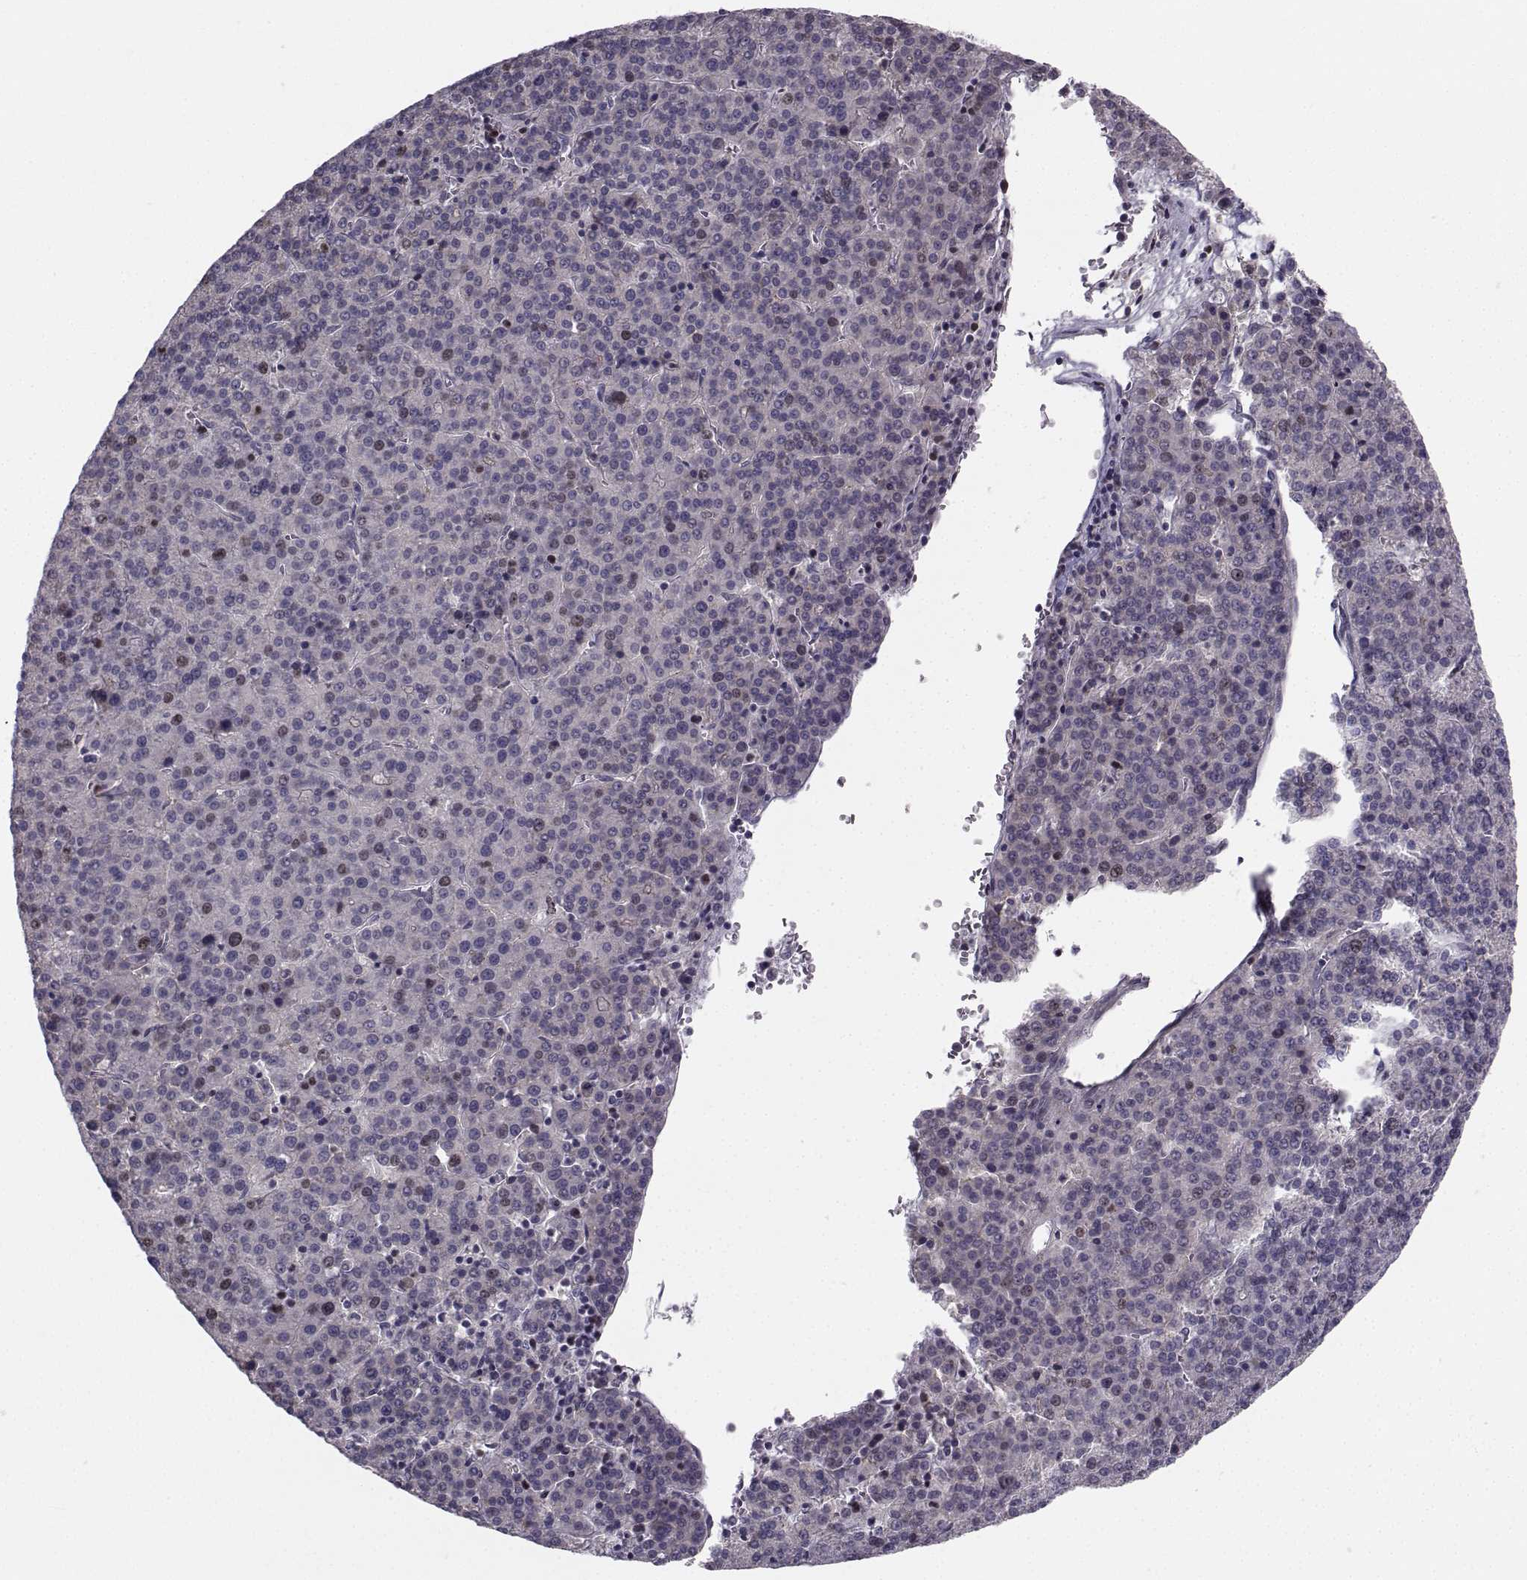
{"staining": {"intensity": "weak", "quantity": "<25%", "location": "nuclear"}, "tissue": "liver cancer", "cell_type": "Tumor cells", "image_type": "cancer", "snomed": [{"axis": "morphology", "description": "Carcinoma, Hepatocellular, NOS"}, {"axis": "topography", "description": "Liver"}], "caption": "A high-resolution image shows immunohistochemistry (IHC) staining of liver cancer (hepatocellular carcinoma), which exhibits no significant positivity in tumor cells. (DAB (3,3'-diaminobenzidine) immunohistochemistry (IHC) visualized using brightfield microscopy, high magnification).", "gene": "LRP8", "patient": {"sex": "female", "age": 58}}